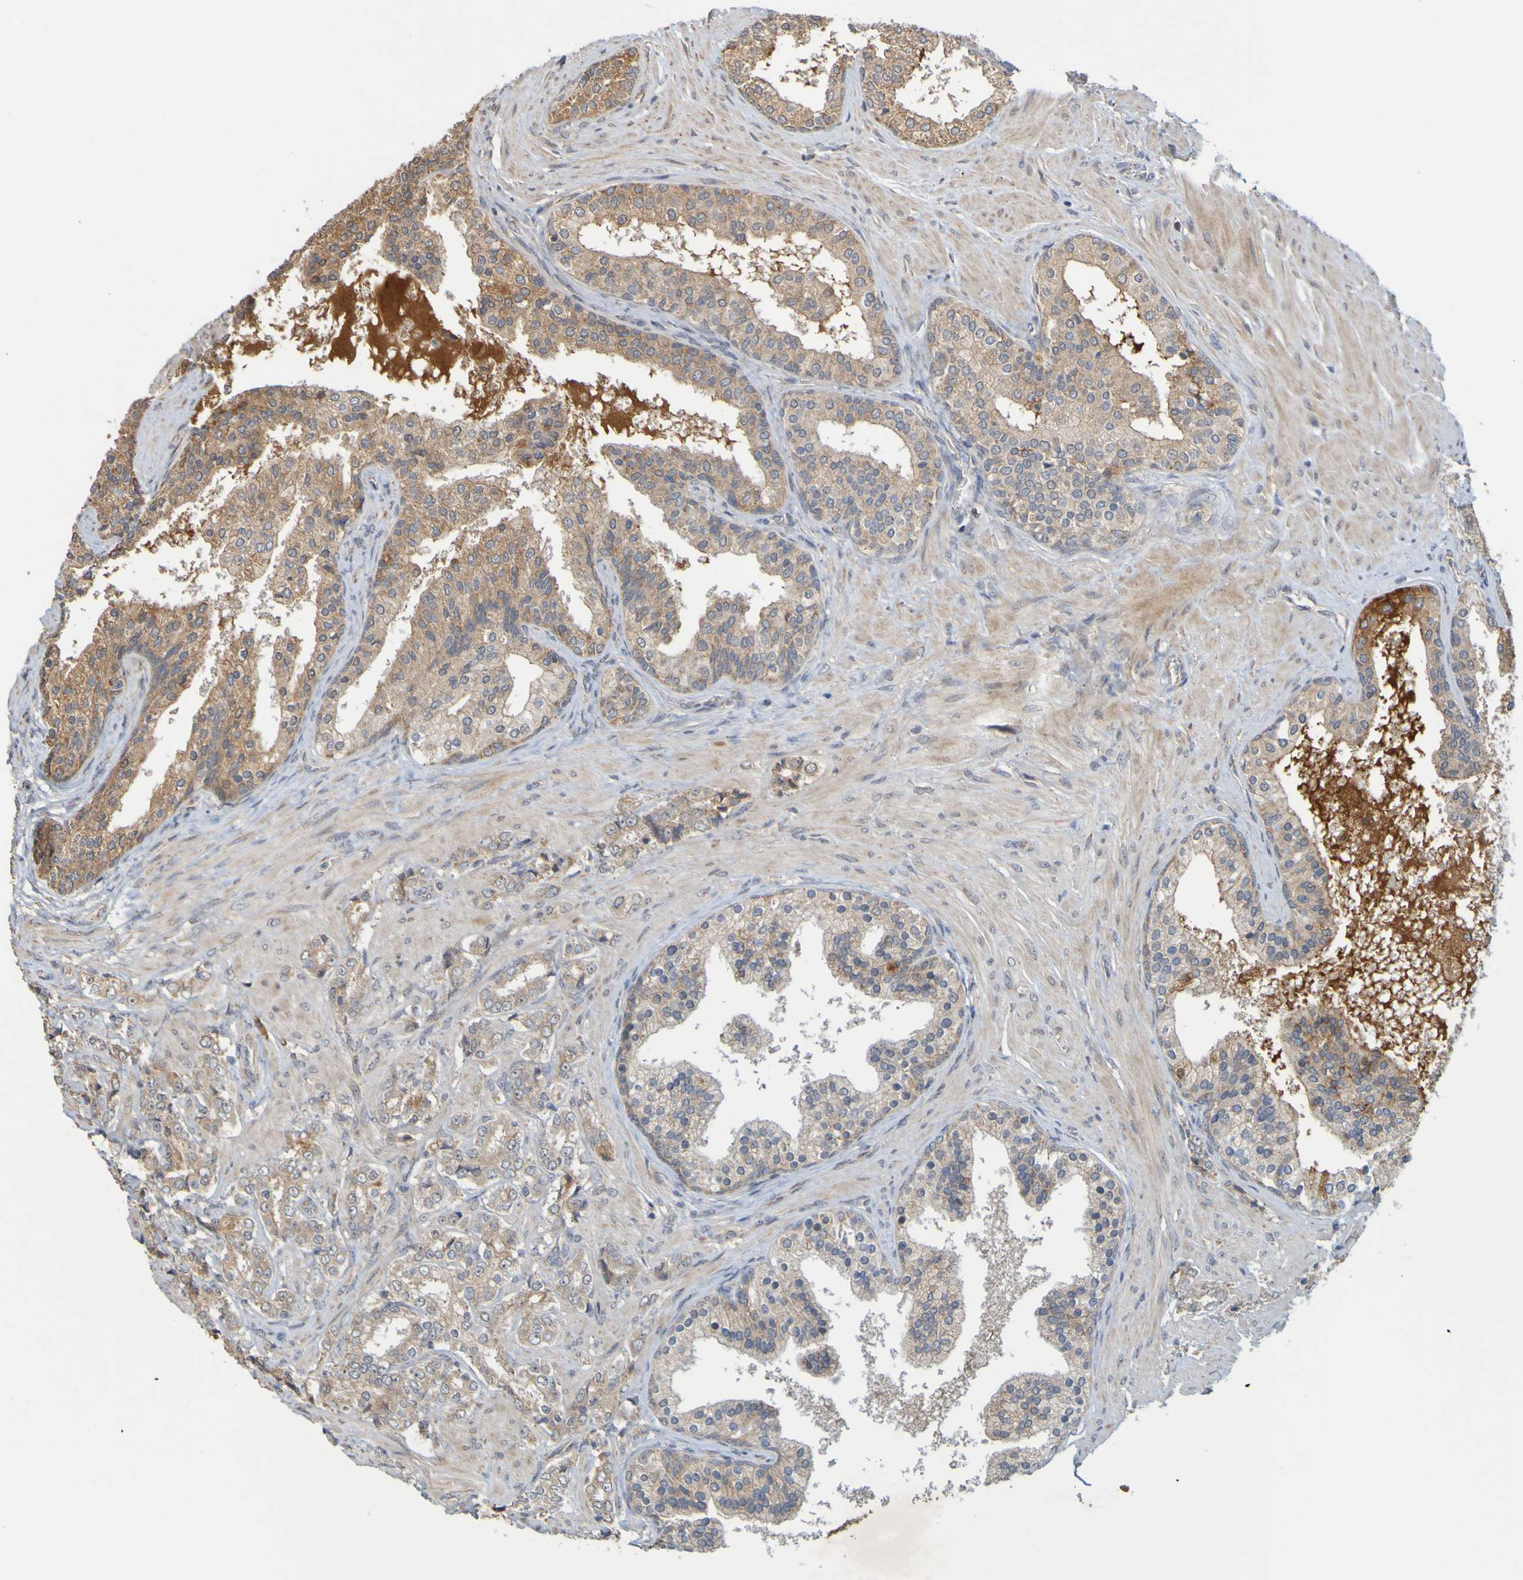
{"staining": {"intensity": "weak", "quantity": ">75%", "location": "cytoplasmic/membranous"}, "tissue": "prostate cancer", "cell_type": "Tumor cells", "image_type": "cancer", "snomed": [{"axis": "morphology", "description": "Adenocarcinoma, Low grade"}, {"axis": "topography", "description": "Prostate"}], "caption": "IHC histopathology image of neoplastic tissue: prostate cancer stained using IHC shows low levels of weak protein expression localized specifically in the cytoplasmic/membranous of tumor cells, appearing as a cytoplasmic/membranous brown color.", "gene": "TMBIM1", "patient": {"sex": "male", "age": 60}}